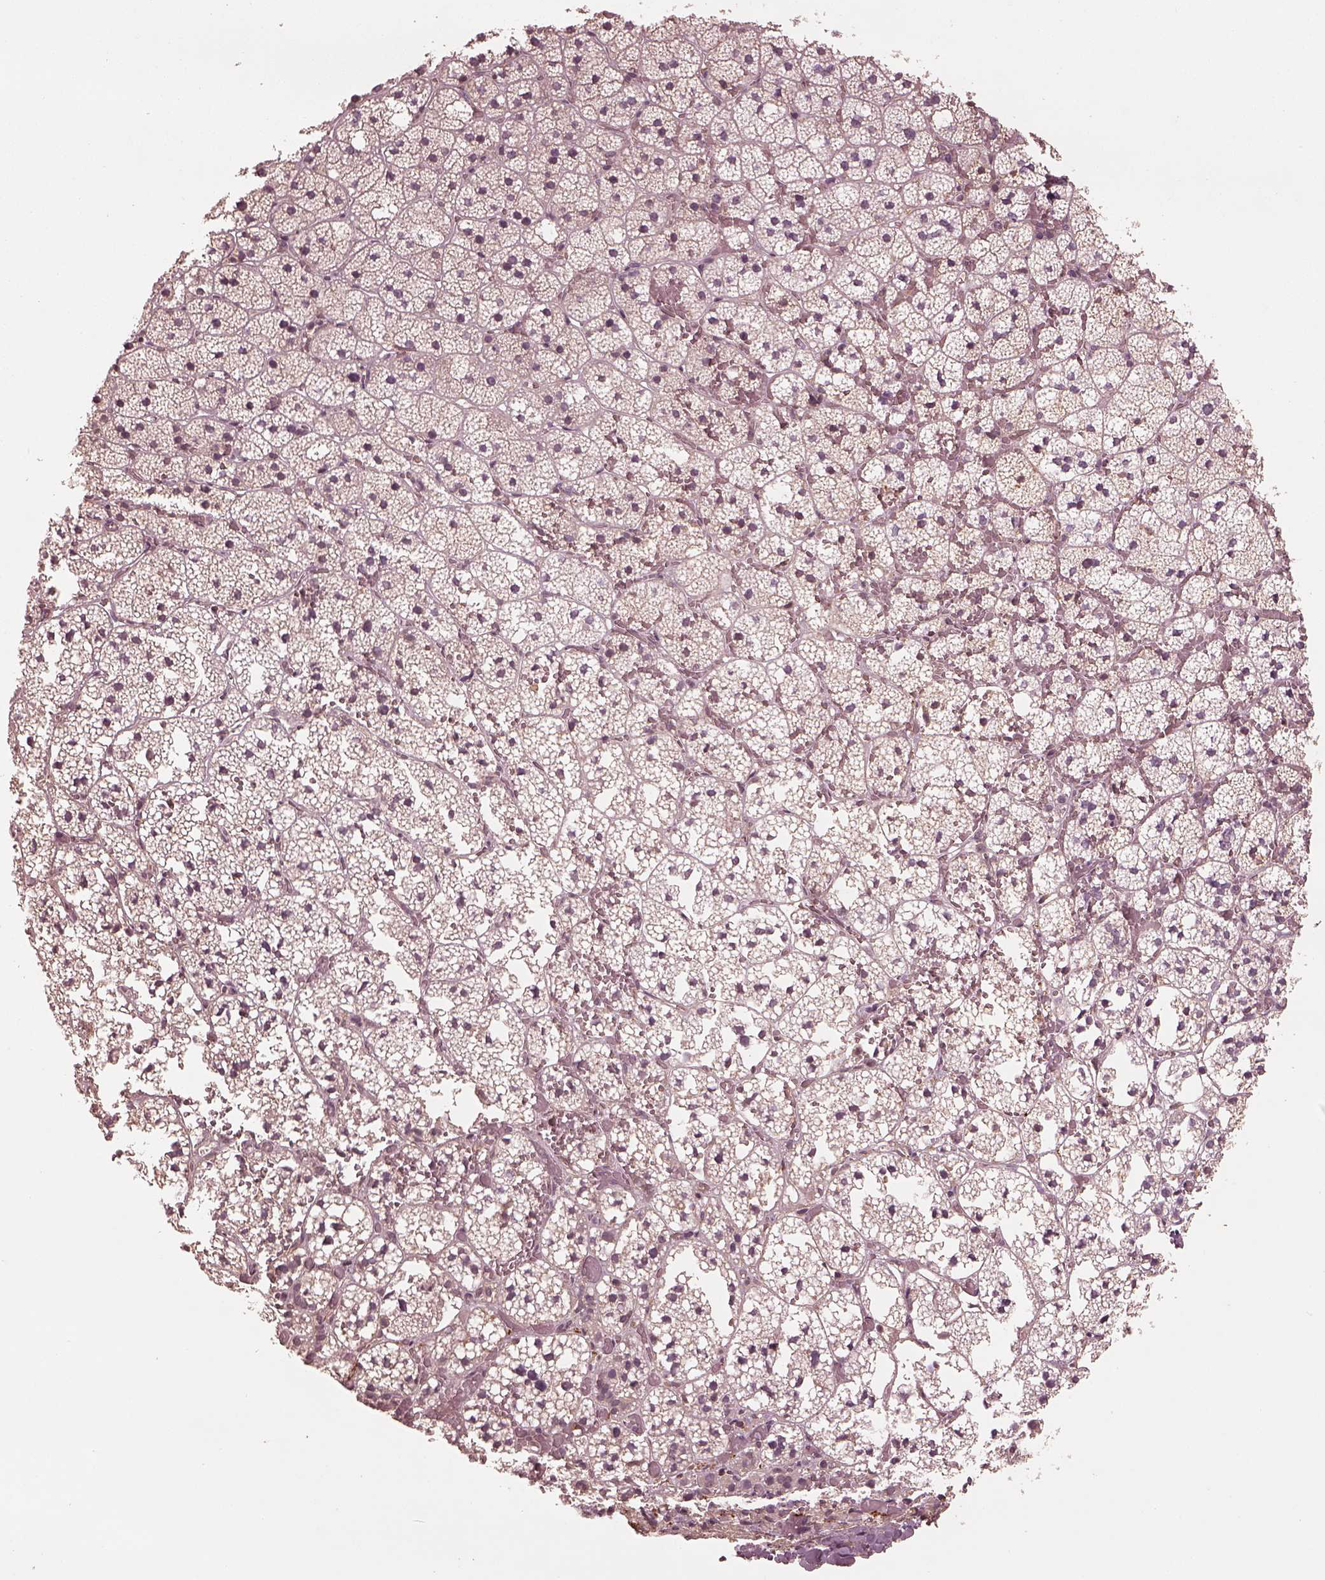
{"staining": {"intensity": "negative", "quantity": "none", "location": "none"}, "tissue": "adrenal gland", "cell_type": "Glandular cells", "image_type": "normal", "snomed": [{"axis": "morphology", "description": "Normal tissue, NOS"}, {"axis": "topography", "description": "Adrenal gland"}], "caption": "Protein analysis of unremarkable adrenal gland shows no significant staining in glandular cells.", "gene": "CALR3", "patient": {"sex": "male", "age": 53}}